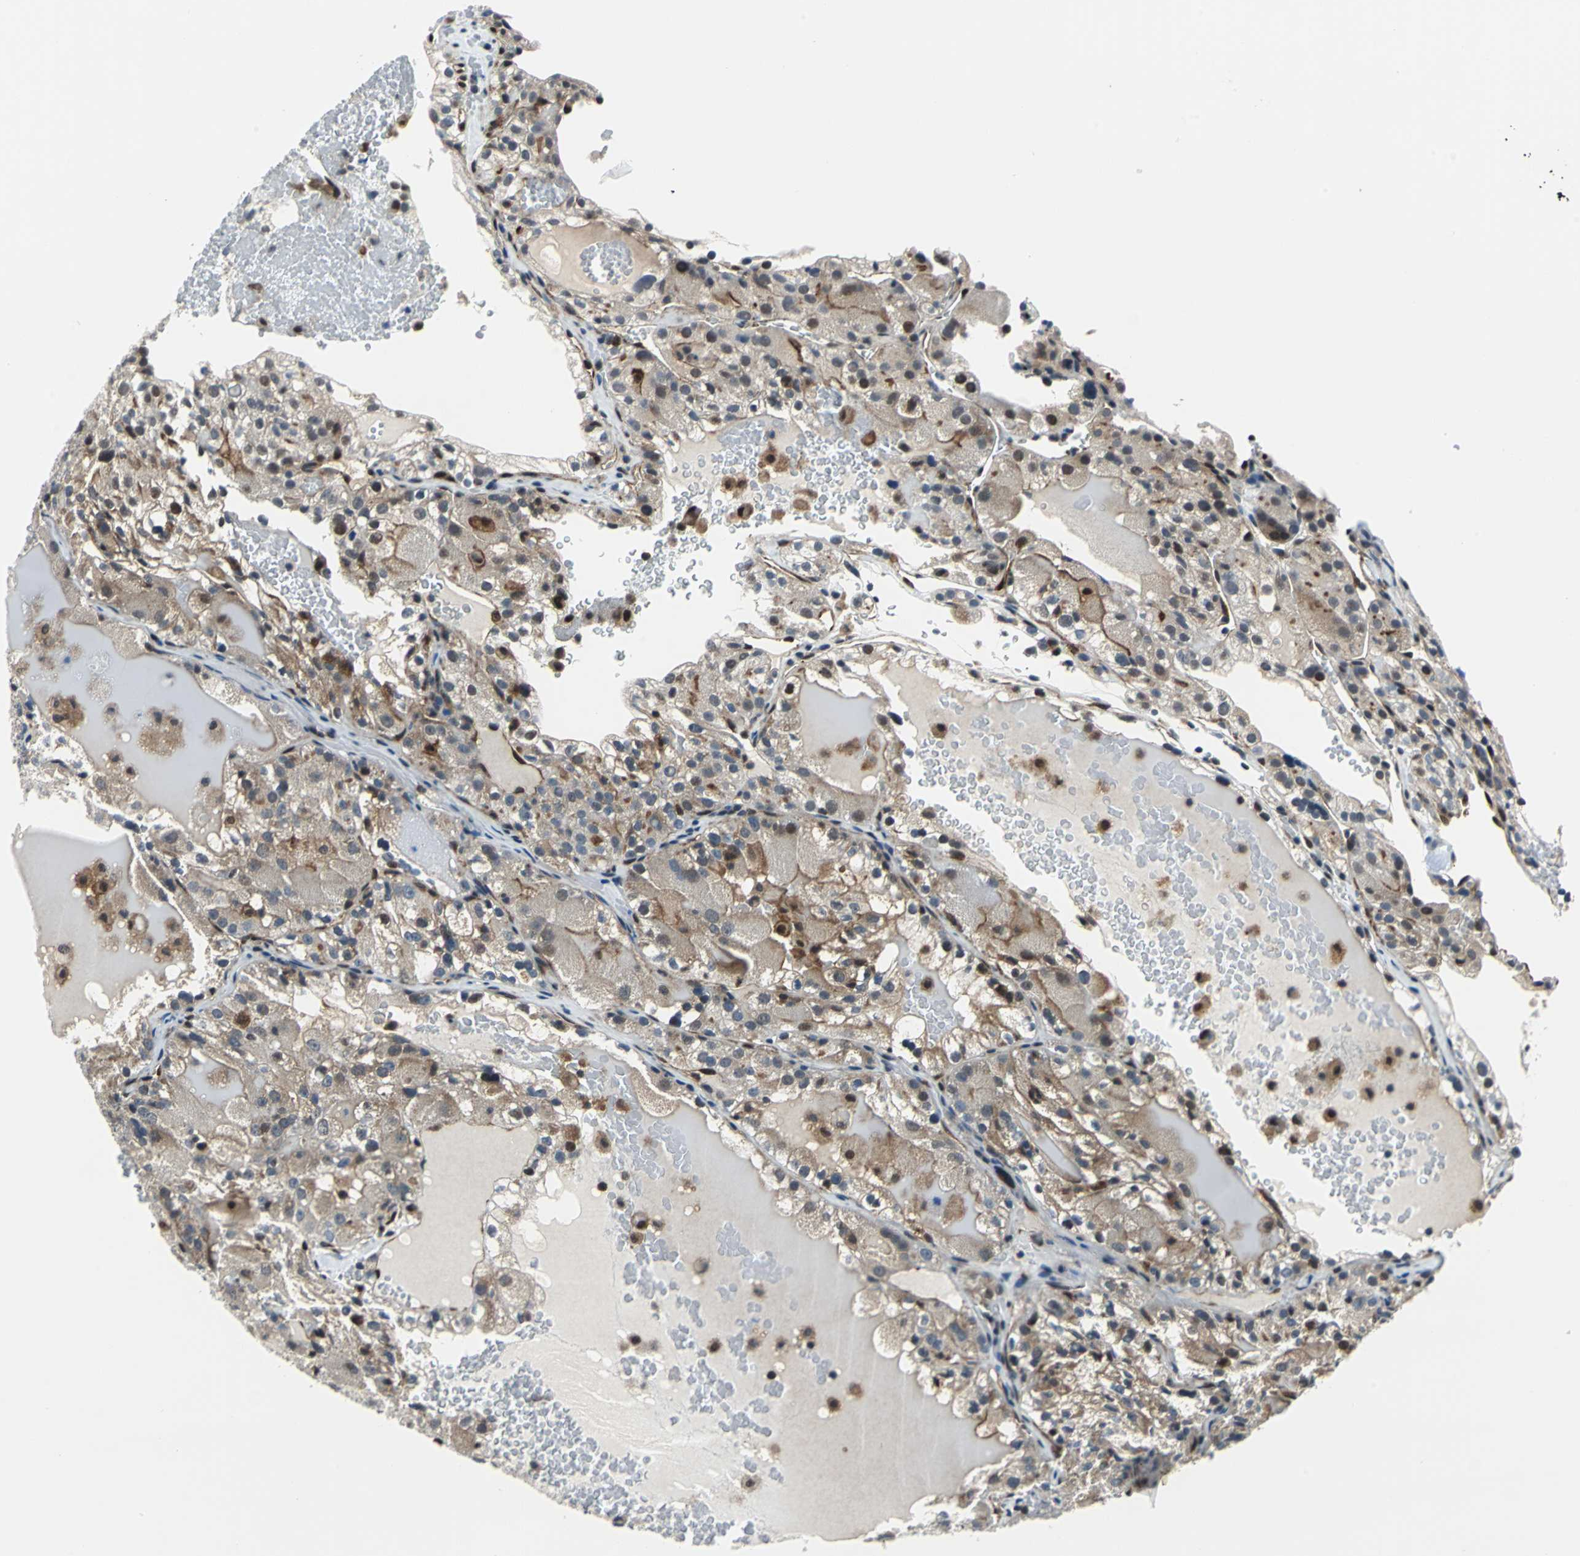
{"staining": {"intensity": "moderate", "quantity": "25%-75%", "location": "cytoplasmic/membranous"}, "tissue": "renal cancer", "cell_type": "Tumor cells", "image_type": "cancer", "snomed": [{"axis": "morphology", "description": "Normal tissue, NOS"}, {"axis": "morphology", "description": "Adenocarcinoma, NOS"}, {"axis": "topography", "description": "Kidney"}], "caption": "High-power microscopy captured an immunohistochemistry (IHC) histopathology image of adenocarcinoma (renal), revealing moderate cytoplasmic/membranous staining in about 25%-75% of tumor cells. The protein of interest is stained brown, and the nuclei are stained in blue (DAB (3,3'-diaminobenzidine) IHC with brightfield microscopy, high magnification).", "gene": "POLR3K", "patient": {"sex": "male", "age": 61}}